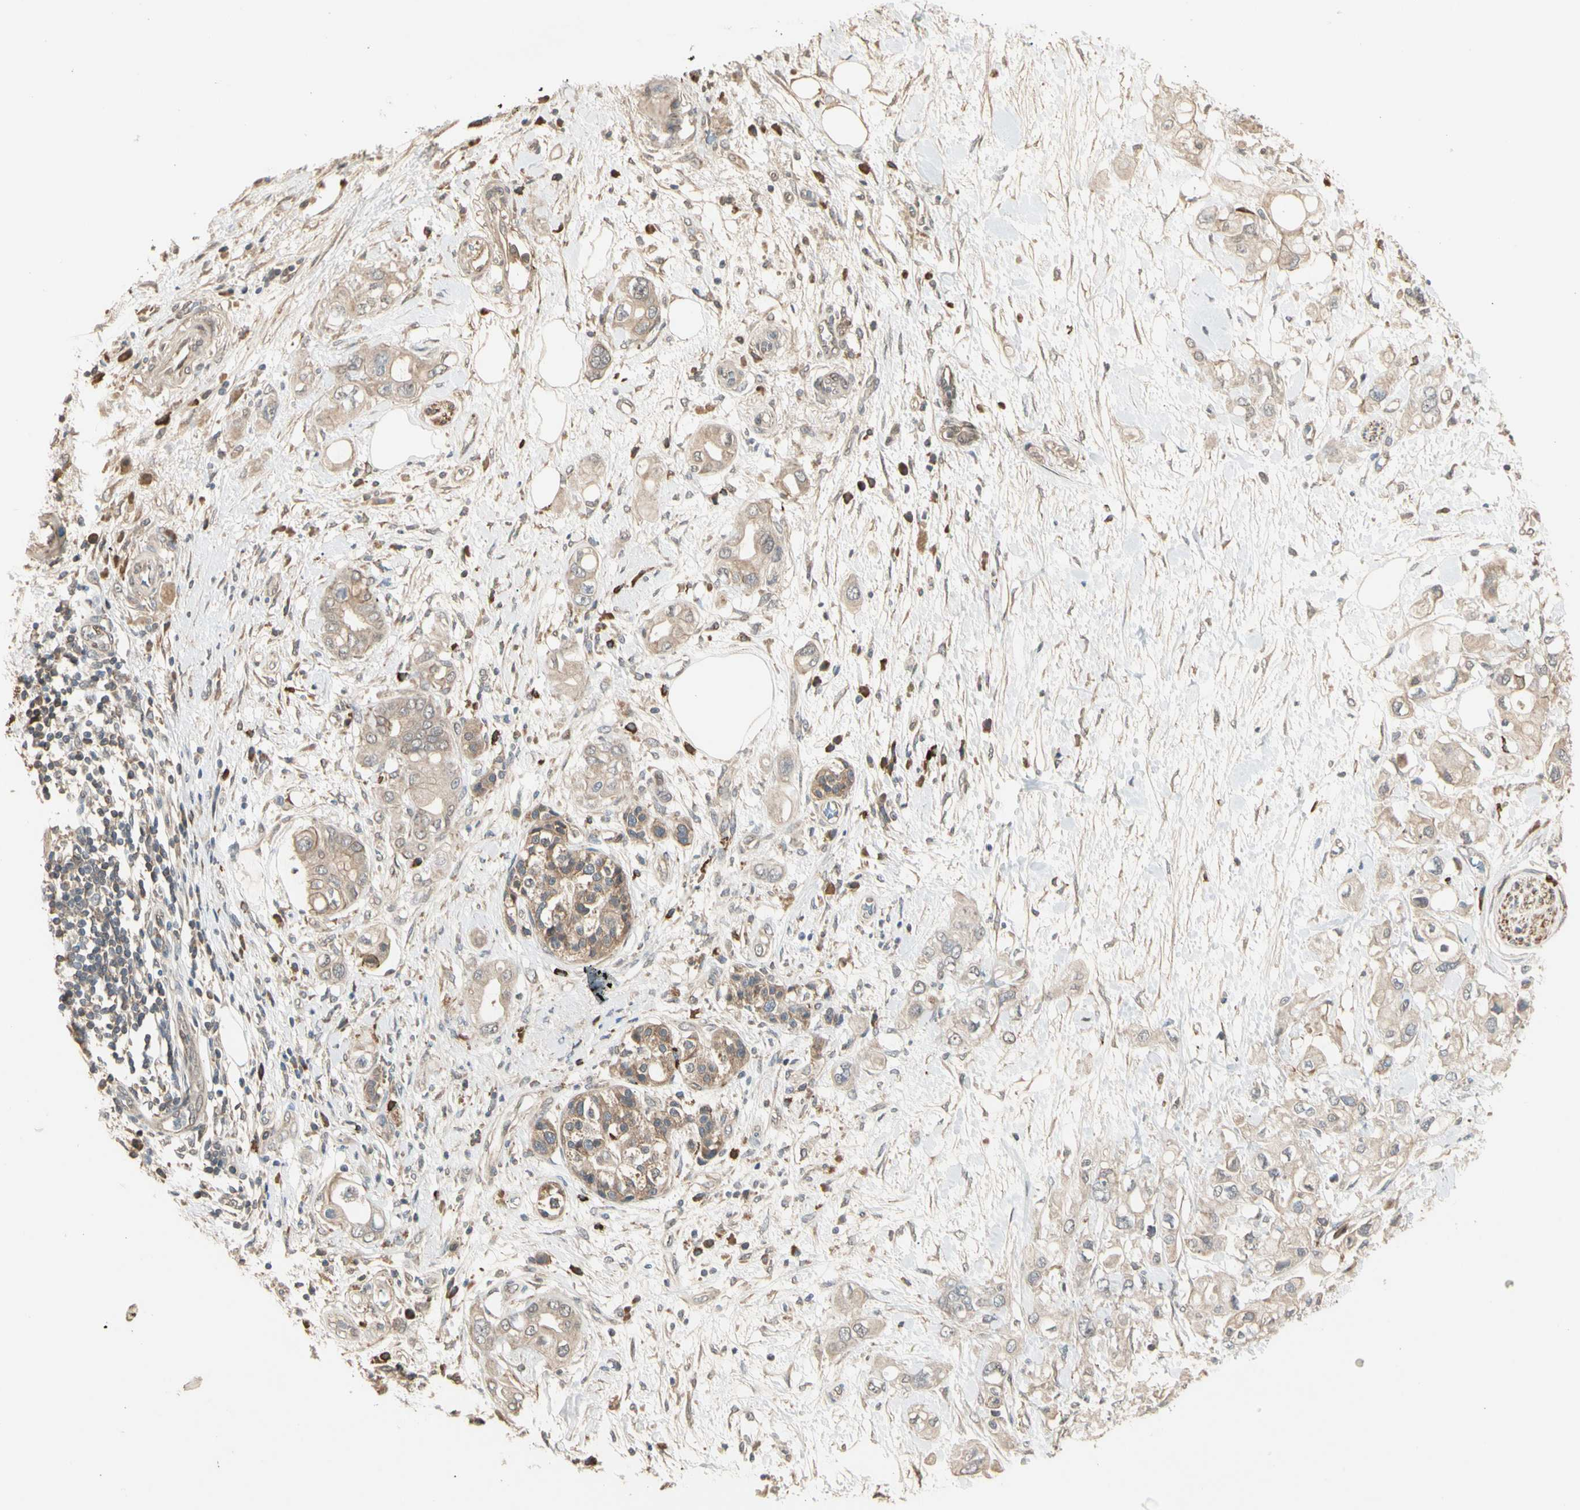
{"staining": {"intensity": "weak", "quantity": "25%-75%", "location": "cytoplasmic/membranous"}, "tissue": "pancreatic cancer", "cell_type": "Tumor cells", "image_type": "cancer", "snomed": [{"axis": "morphology", "description": "Adenocarcinoma, NOS"}, {"axis": "topography", "description": "Pancreas"}], "caption": "Immunohistochemical staining of human pancreatic cancer (adenocarcinoma) exhibits low levels of weak cytoplasmic/membranous staining in approximately 25%-75% of tumor cells. The staining was performed using DAB (3,3'-diaminobenzidine) to visualize the protein expression in brown, while the nuclei were stained in blue with hematoxylin (Magnification: 20x).", "gene": "ATG4C", "patient": {"sex": "female", "age": 56}}